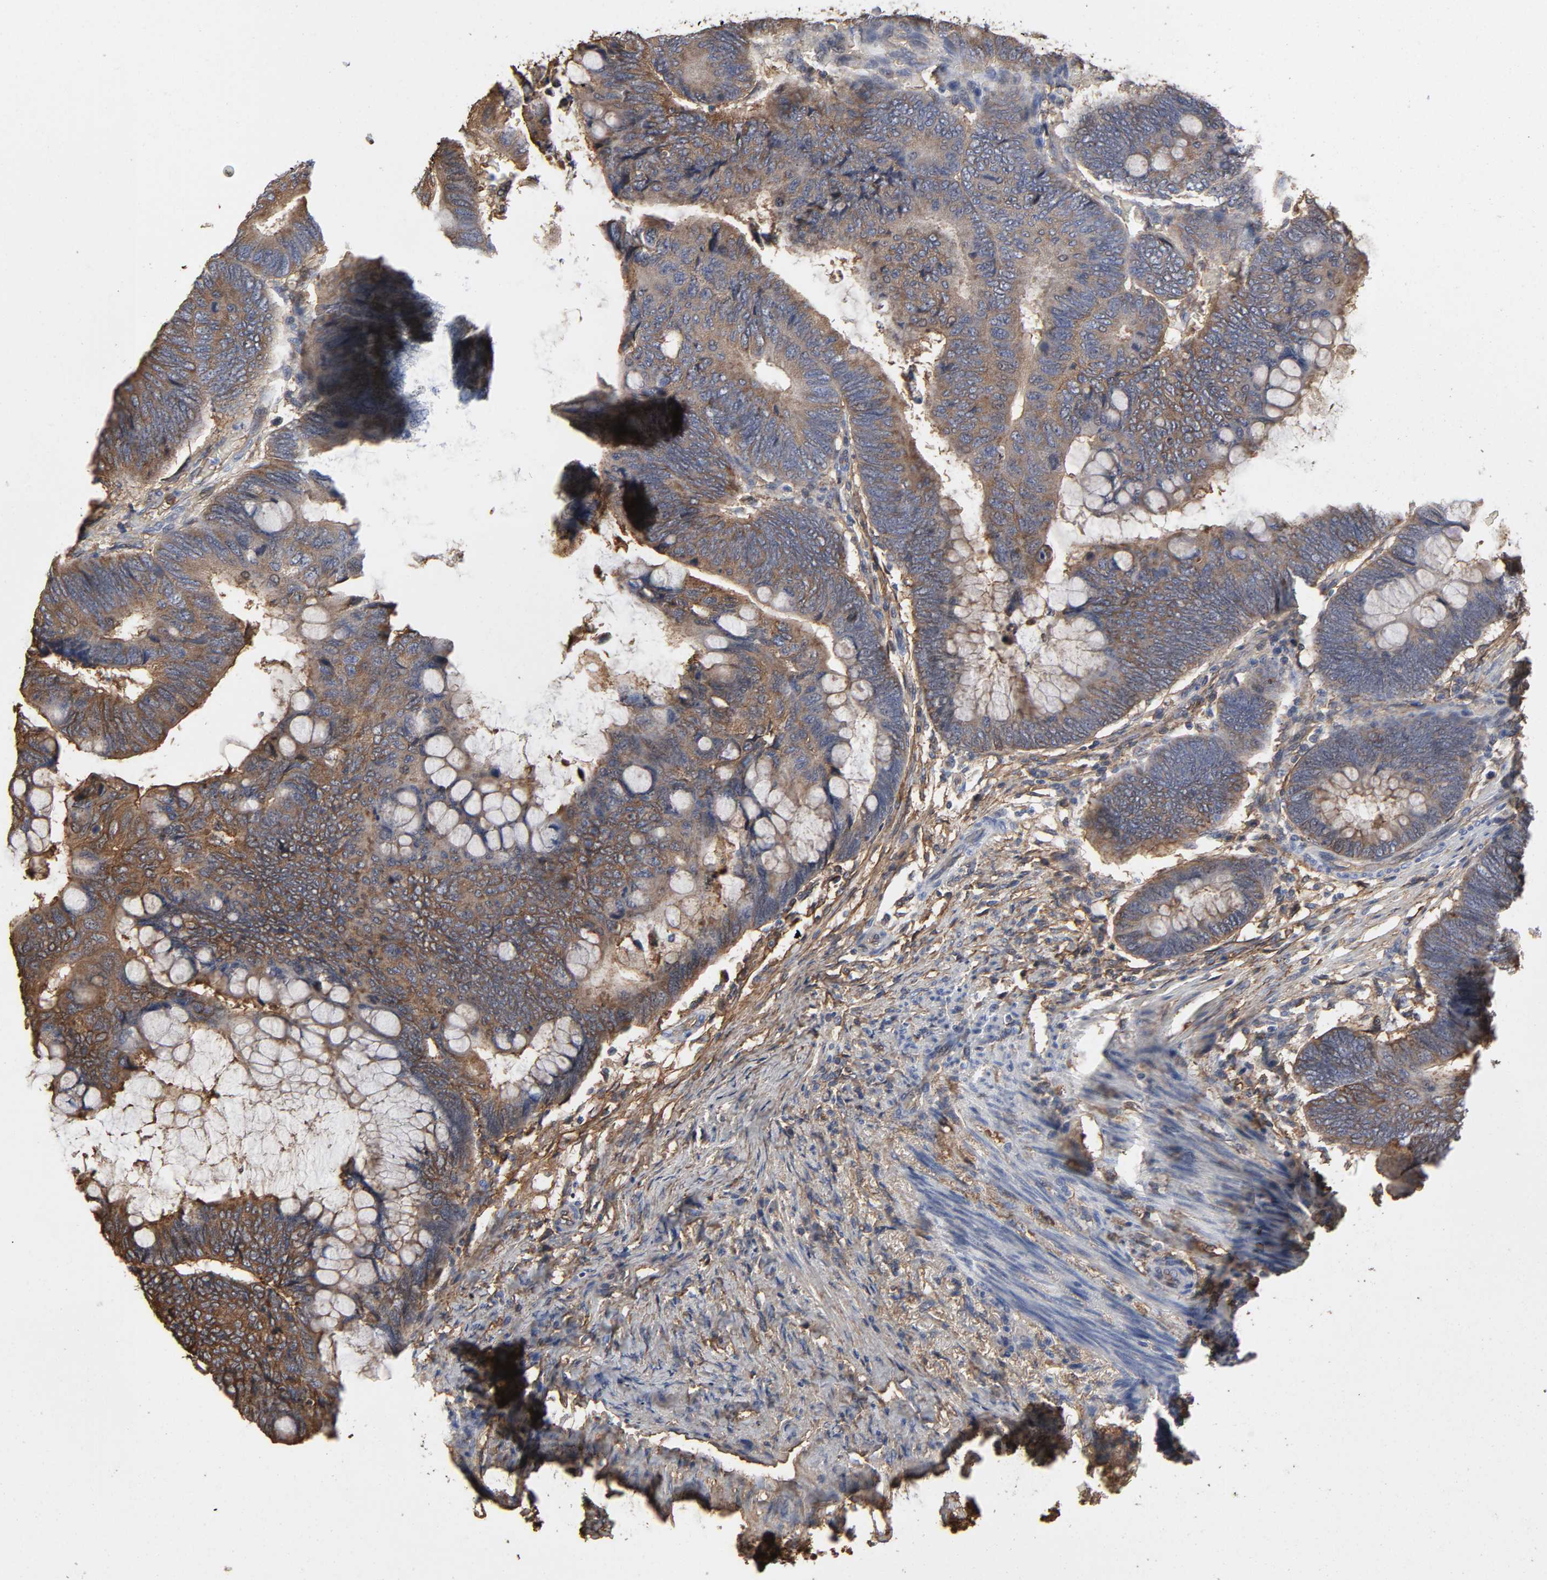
{"staining": {"intensity": "moderate", "quantity": ">75%", "location": "cytoplasmic/membranous"}, "tissue": "colorectal cancer", "cell_type": "Tumor cells", "image_type": "cancer", "snomed": [{"axis": "morphology", "description": "Normal tissue, NOS"}, {"axis": "morphology", "description": "Adenocarcinoma, NOS"}, {"axis": "topography", "description": "Rectum"}, {"axis": "topography", "description": "Peripheral nerve tissue"}], "caption": "The histopathology image exhibits immunohistochemical staining of adenocarcinoma (colorectal). There is moderate cytoplasmic/membranous expression is appreciated in about >75% of tumor cells. The staining is performed using DAB brown chromogen to label protein expression. The nuclei are counter-stained blue using hematoxylin.", "gene": "ANXA2", "patient": {"sex": "male", "age": 92}}